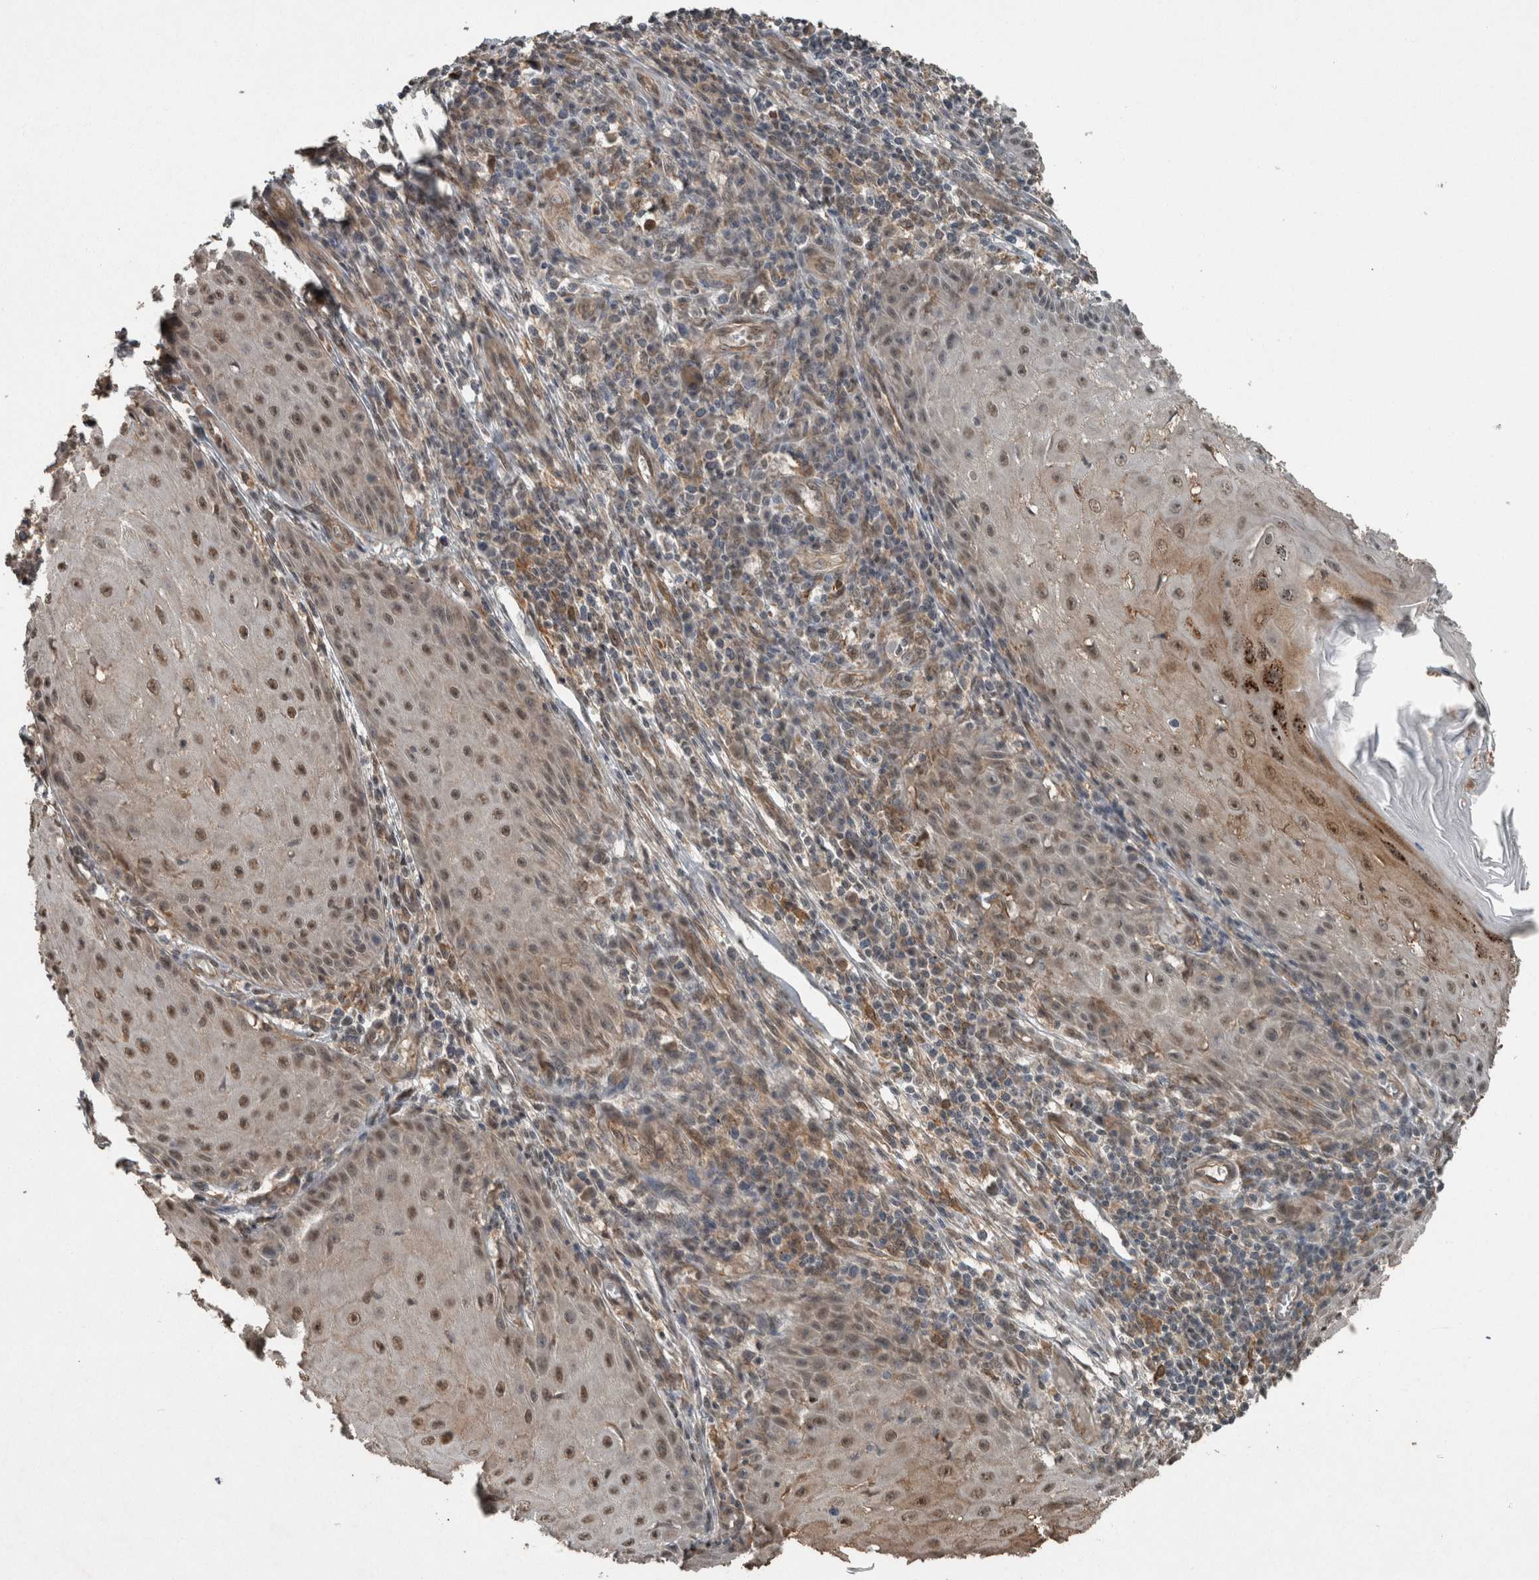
{"staining": {"intensity": "moderate", "quantity": ">75%", "location": "nuclear"}, "tissue": "skin cancer", "cell_type": "Tumor cells", "image_type": "cancer", "snomed": [{"axis": "morphology", "description": "Squamous cell carcinoma, NOS"}, {"axis": "topography", "description": "Skin"}], "caption": "Protein staining of squamous cell carcinoma (skin) tissue displays moderate nuclear expression in about >75% of tumor cells.", "gene": "MYO1E", "patient": {"sex": "female", "age": 73}}